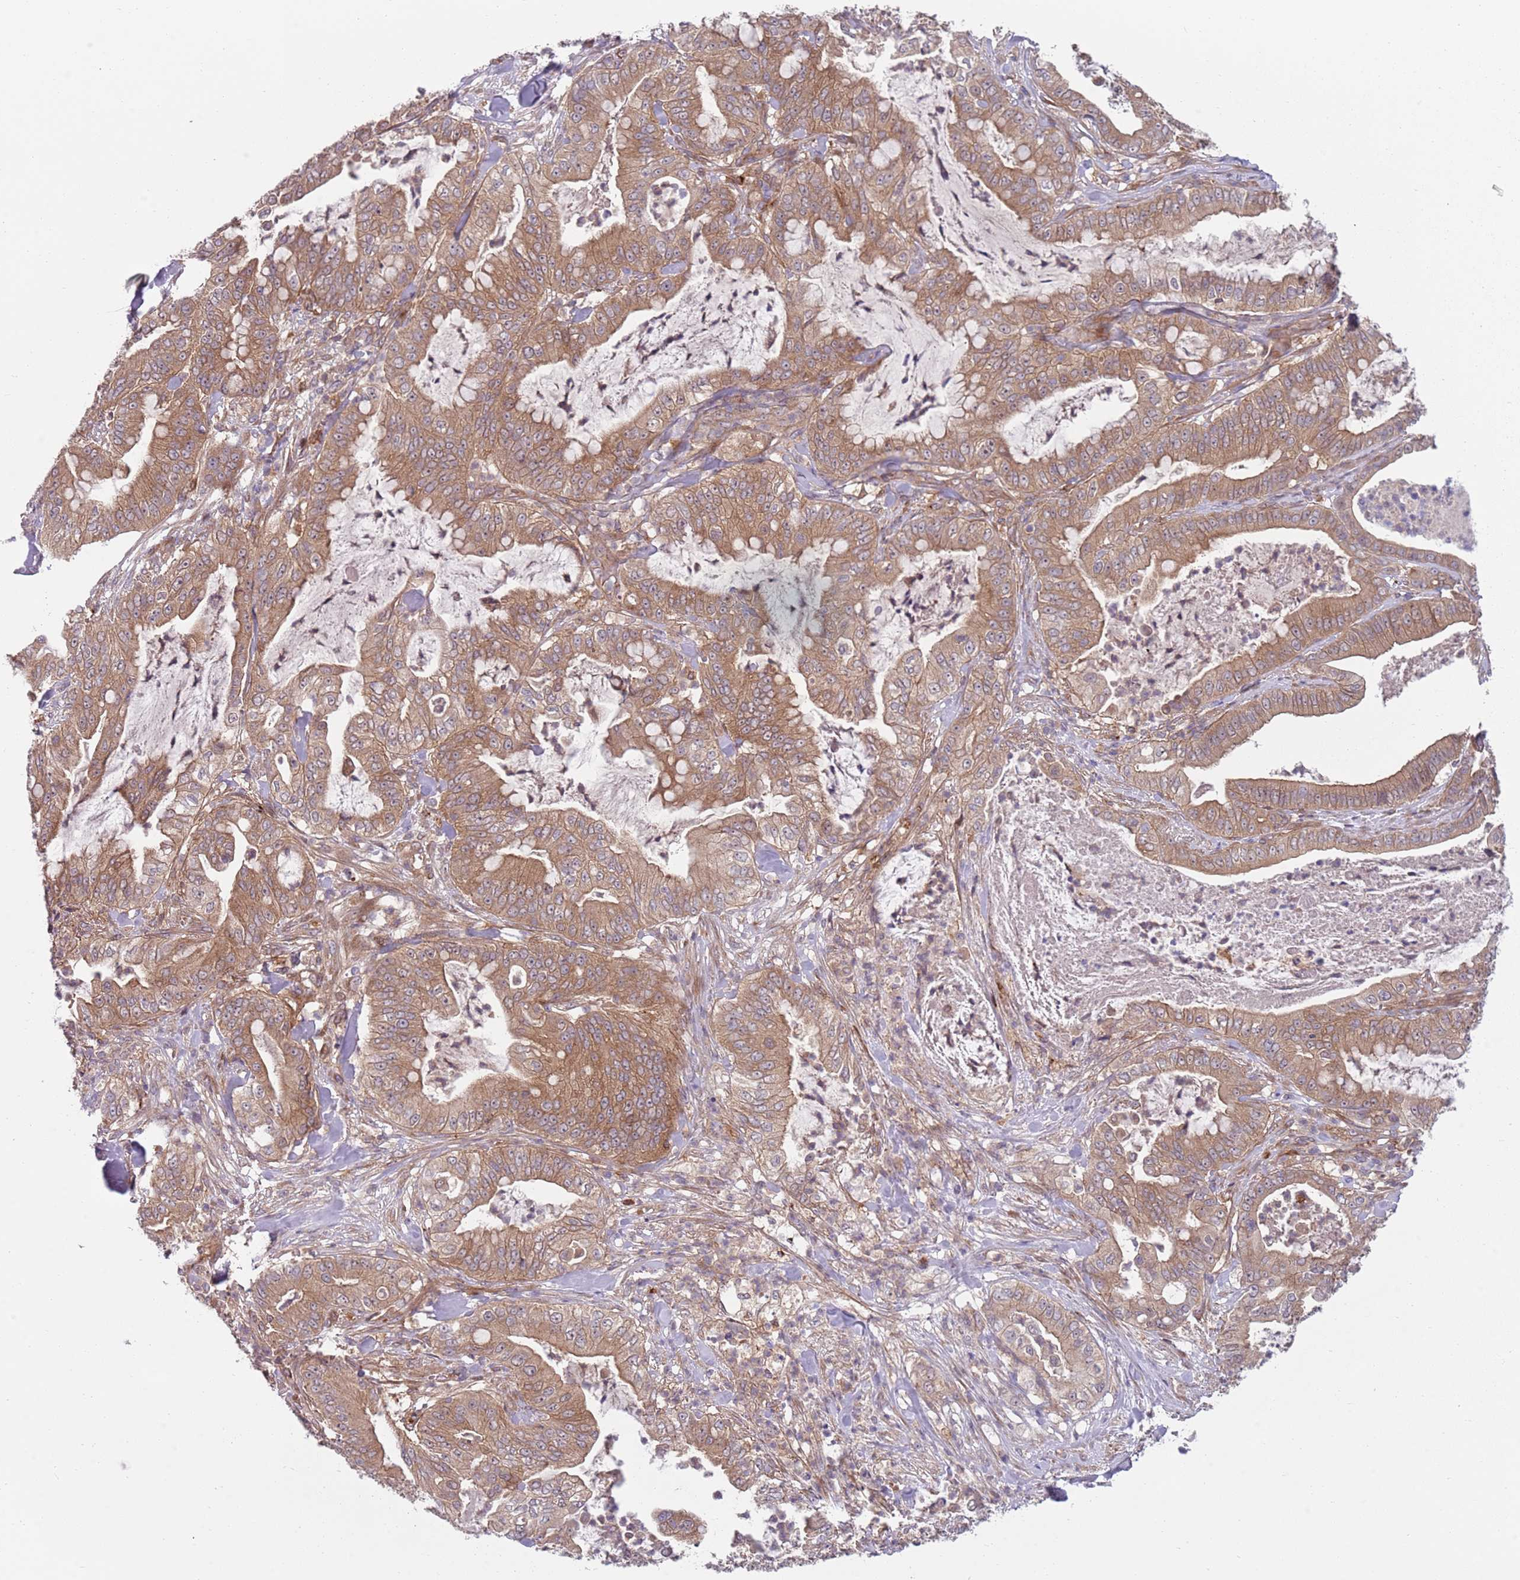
{"staining": {"intensity": "moderate", "quantity": ">75%", "location": "cytoplasmic/membranous,nuclear"}, "tissue": "pancreatic cancer", "cell_type": "Tumor cells", "image_type": "cancer", "snomed": [{"axis": "morphology", "description": "Adenocarcinoma, NOS"}, {"axis": "topography", "description": "Pancreas"}], "caption": "Protein expression analysis of adenocarcinoma (pancreatic) demonstrates moderate cytoplasmic/membranous and nuclear staining in about >75% of tumor cells. (Brightfield microscopy of DAB IHC at high magnification).", "gene": "GGA1", "patient": {"sex": "male", "age": 71}}